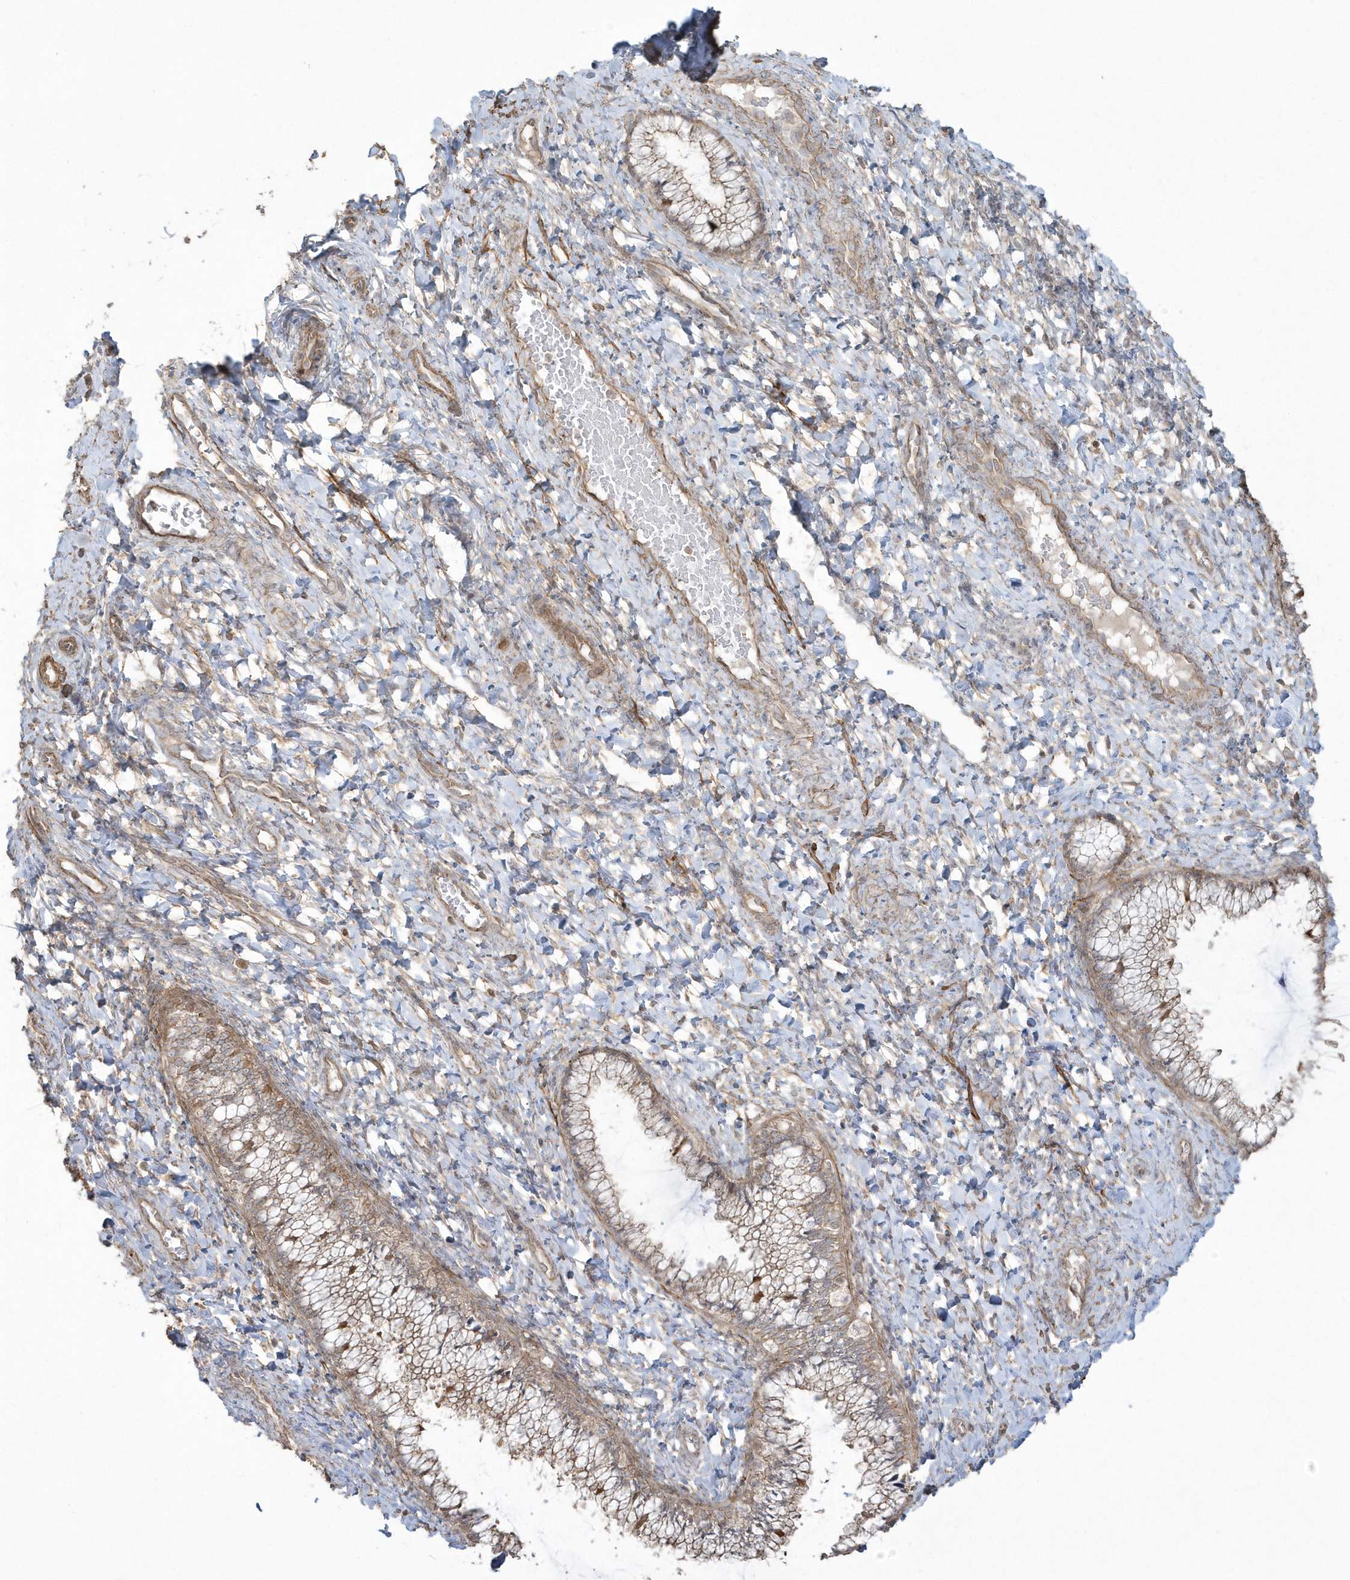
{"staining": {"intensity": "weak", "quantity": "25%-75%", "location": "cytoplasmic/membranous"}, "tissue": "cervix", "cell_type": "Glandular cells", "image_type": "normal", "snomed": [{"axis": "morphology", "description": "Normal tissue, NOS"}, {"axis": "morphology", "description": "Adenocarcinoma, NOS"}, {"axis": "topography", "description": "Cervix"}], "caption": "A low amount of weak cytoplasmic/membranous positivity is appreciated in about 25%-75% of glandular cells in normal cervix.", "gene": "ARMC8", "patient": {"sex": "female", "age": 29}}